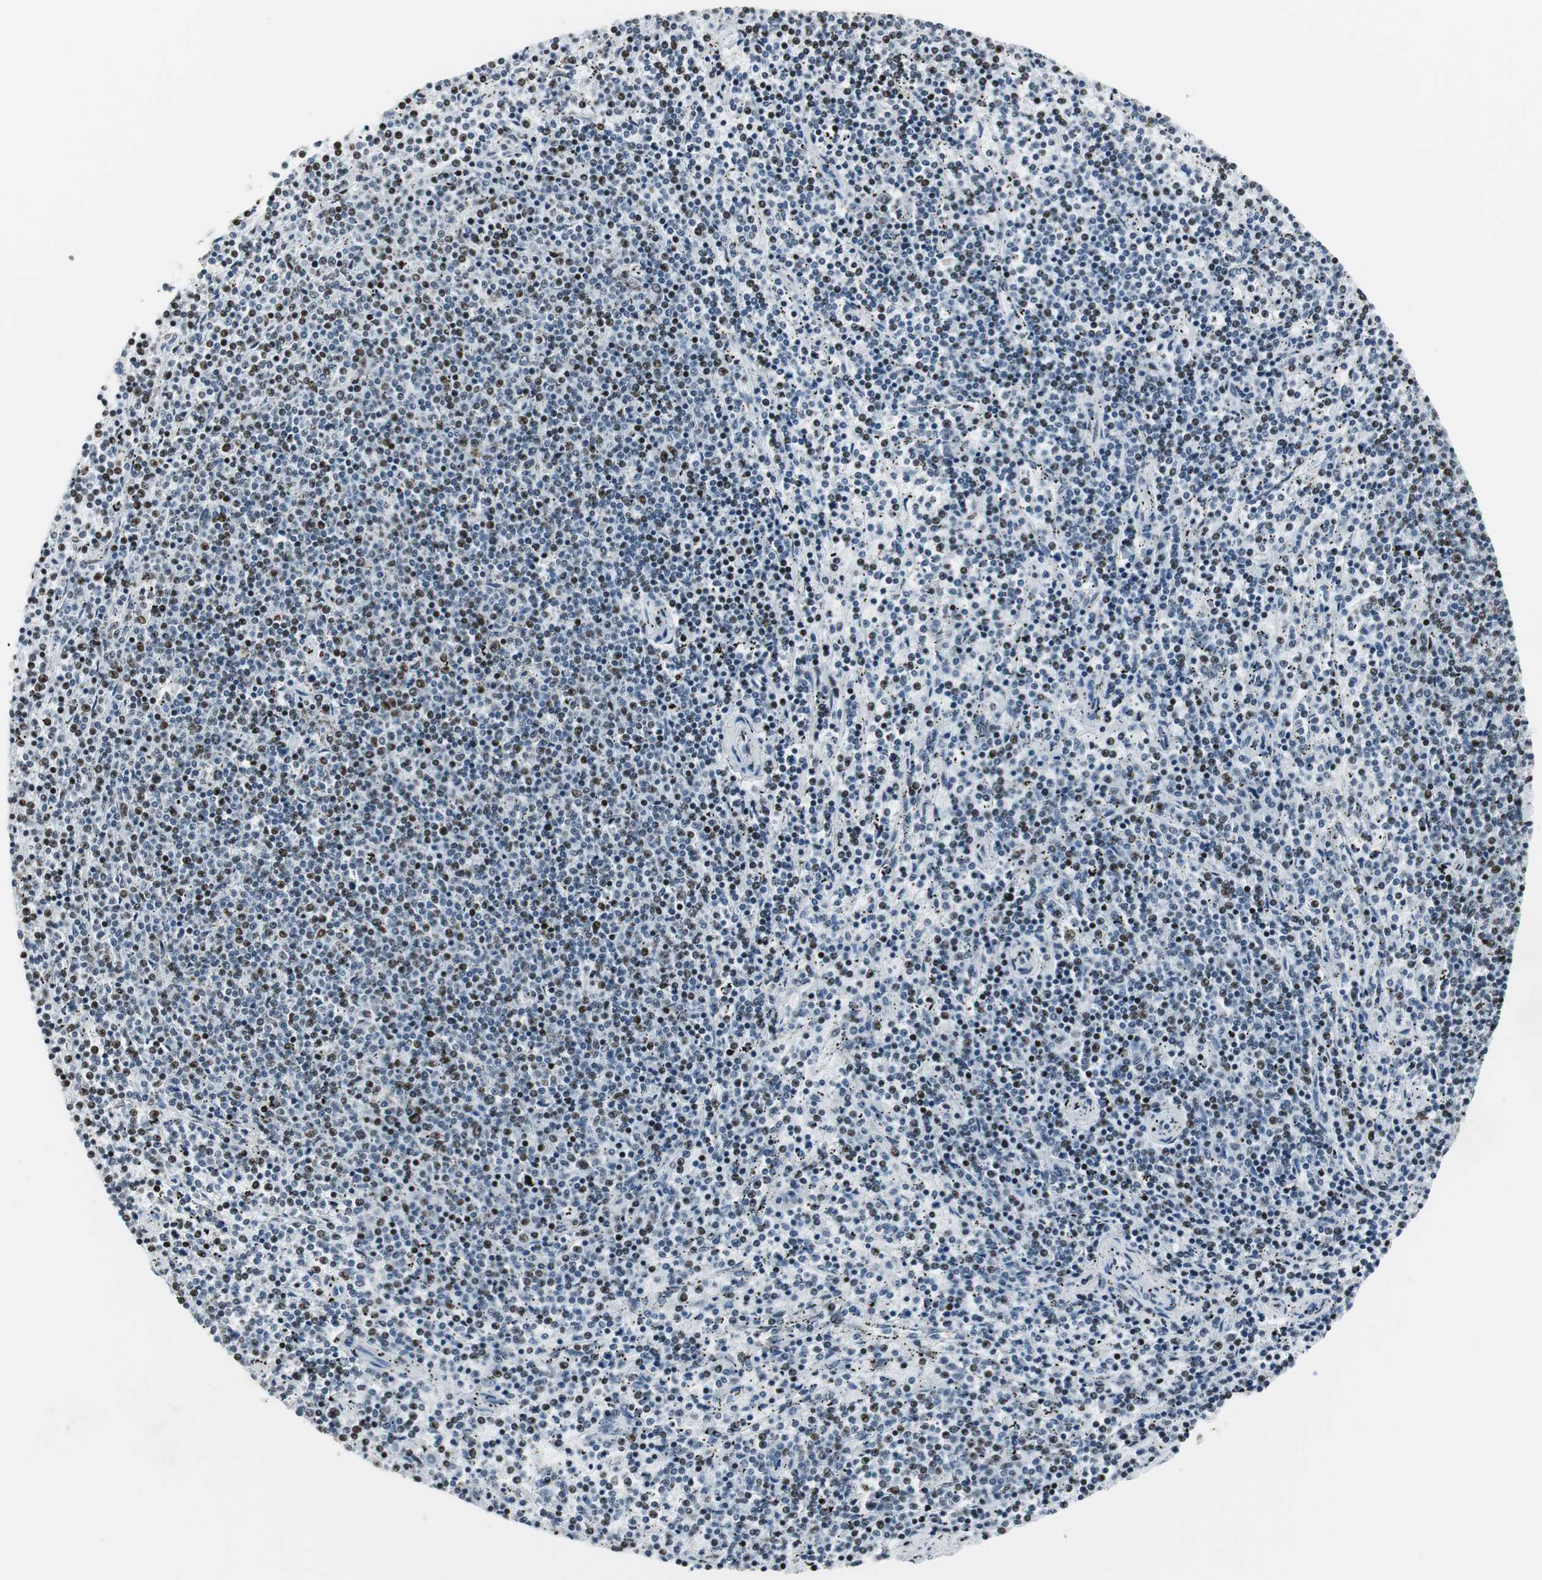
{"staining": {"intensity": "negative", "quantity": "none", "location": "none"}, "tissue": "lymphoma", "cell_type": "Tumor cells", "image_type": "cancer", "snomed": [{"axis": "morphology", "description": "Malignant lymphoma, non-Hodgkin's type, Low grade"}, {"axis": "topography", "description": "Spleen"}], "caption": "Tumor cells show no significant expression in low-grade malignant lymphoma, non-Hodgkin's type.", "gene": "RBBP4", "patient": {"sex": "female", "age": 50}}